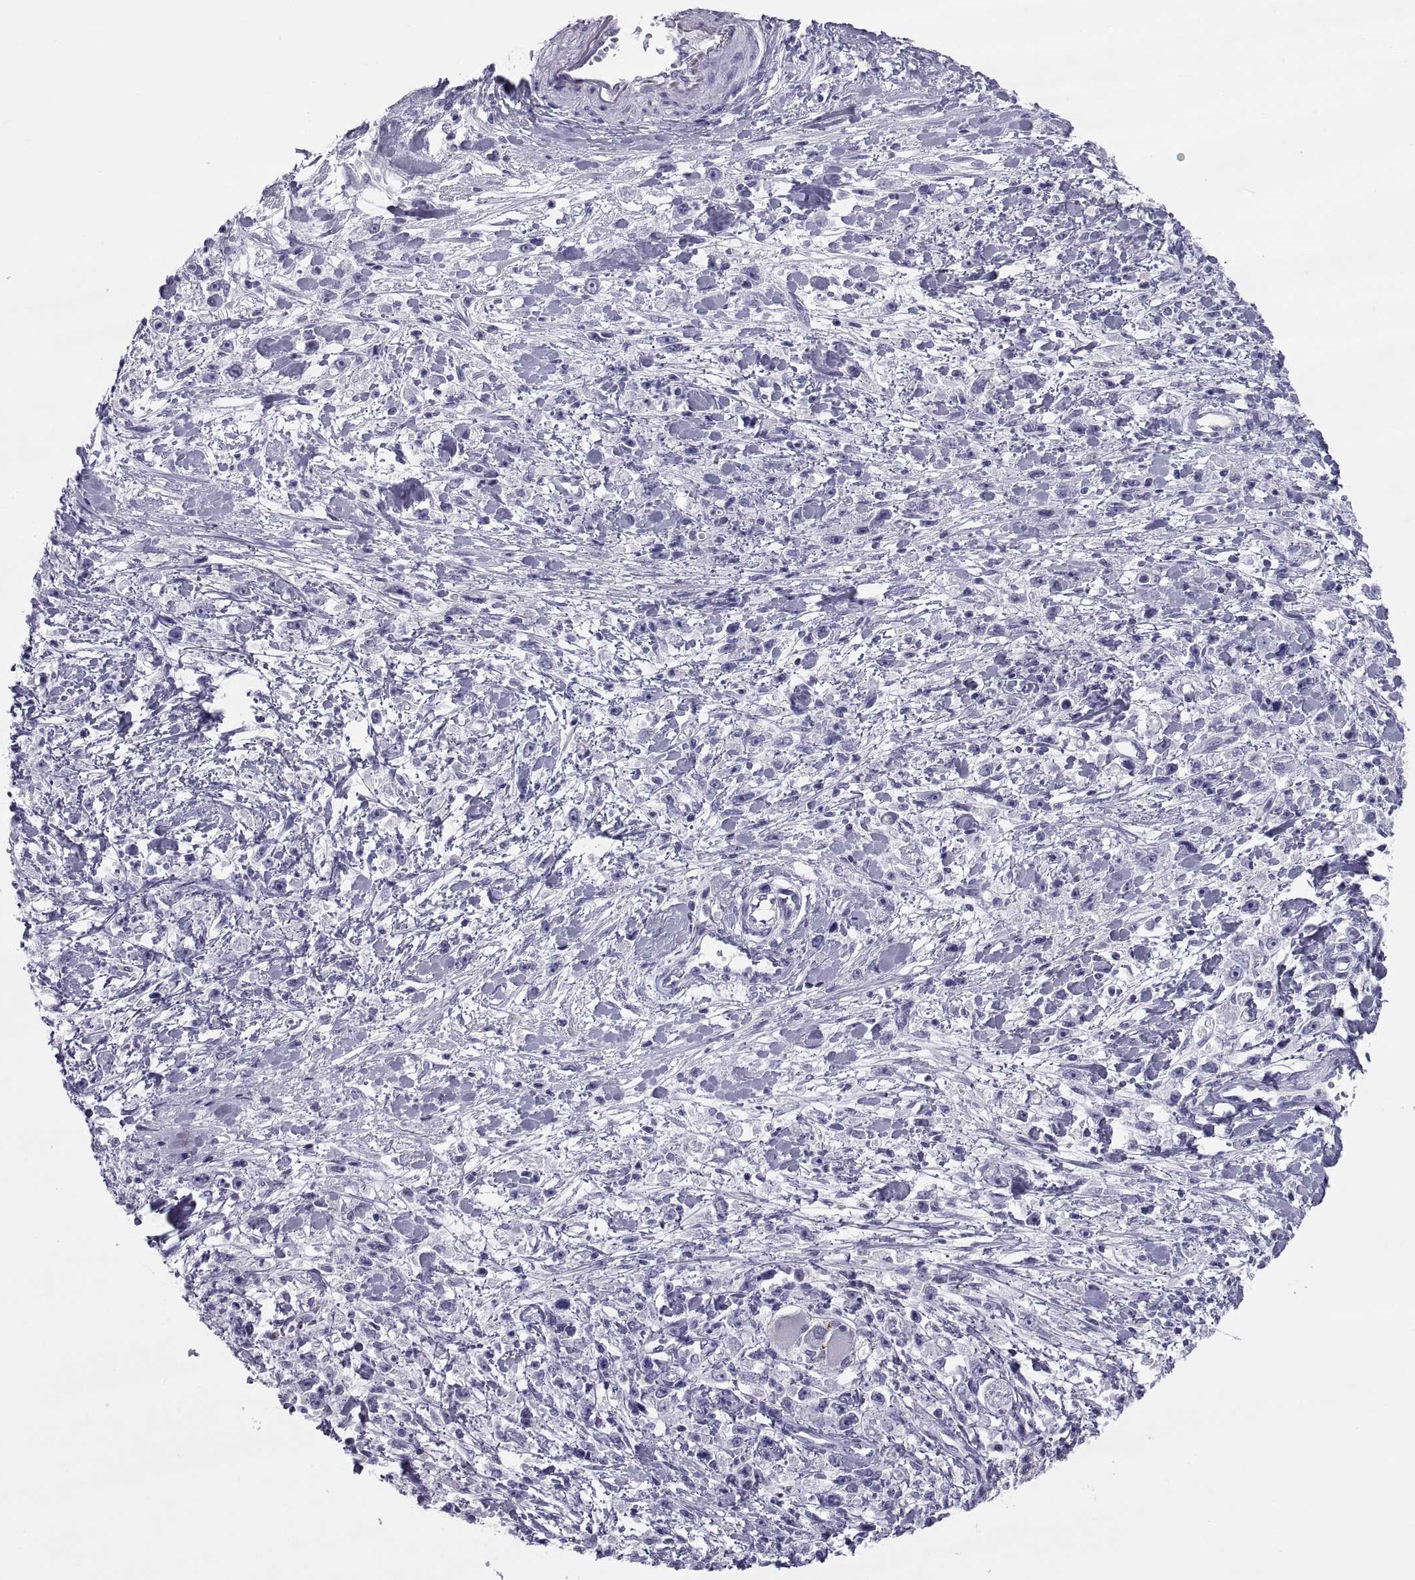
{"staining": {"intensity": "negative", "quantity": "none", "location": "none"}, "tissue": "stomach cancer", "cell_type": "Tumor cells", "image_type": "cancer", "snomed": [{"axis": "morphology", "description": "Adenocarcinoma, NOS"}, {"axis": "topography", "description": "Stomach"}], "caption": "Immunohistochemistry (IHC) histopathology image of stomach adenocarcinoma stained for a protein (brown), which reveals no positivity in tumor cells.", "gene": "NPTX2", "patient": {"sex": "female", "age": 59}}